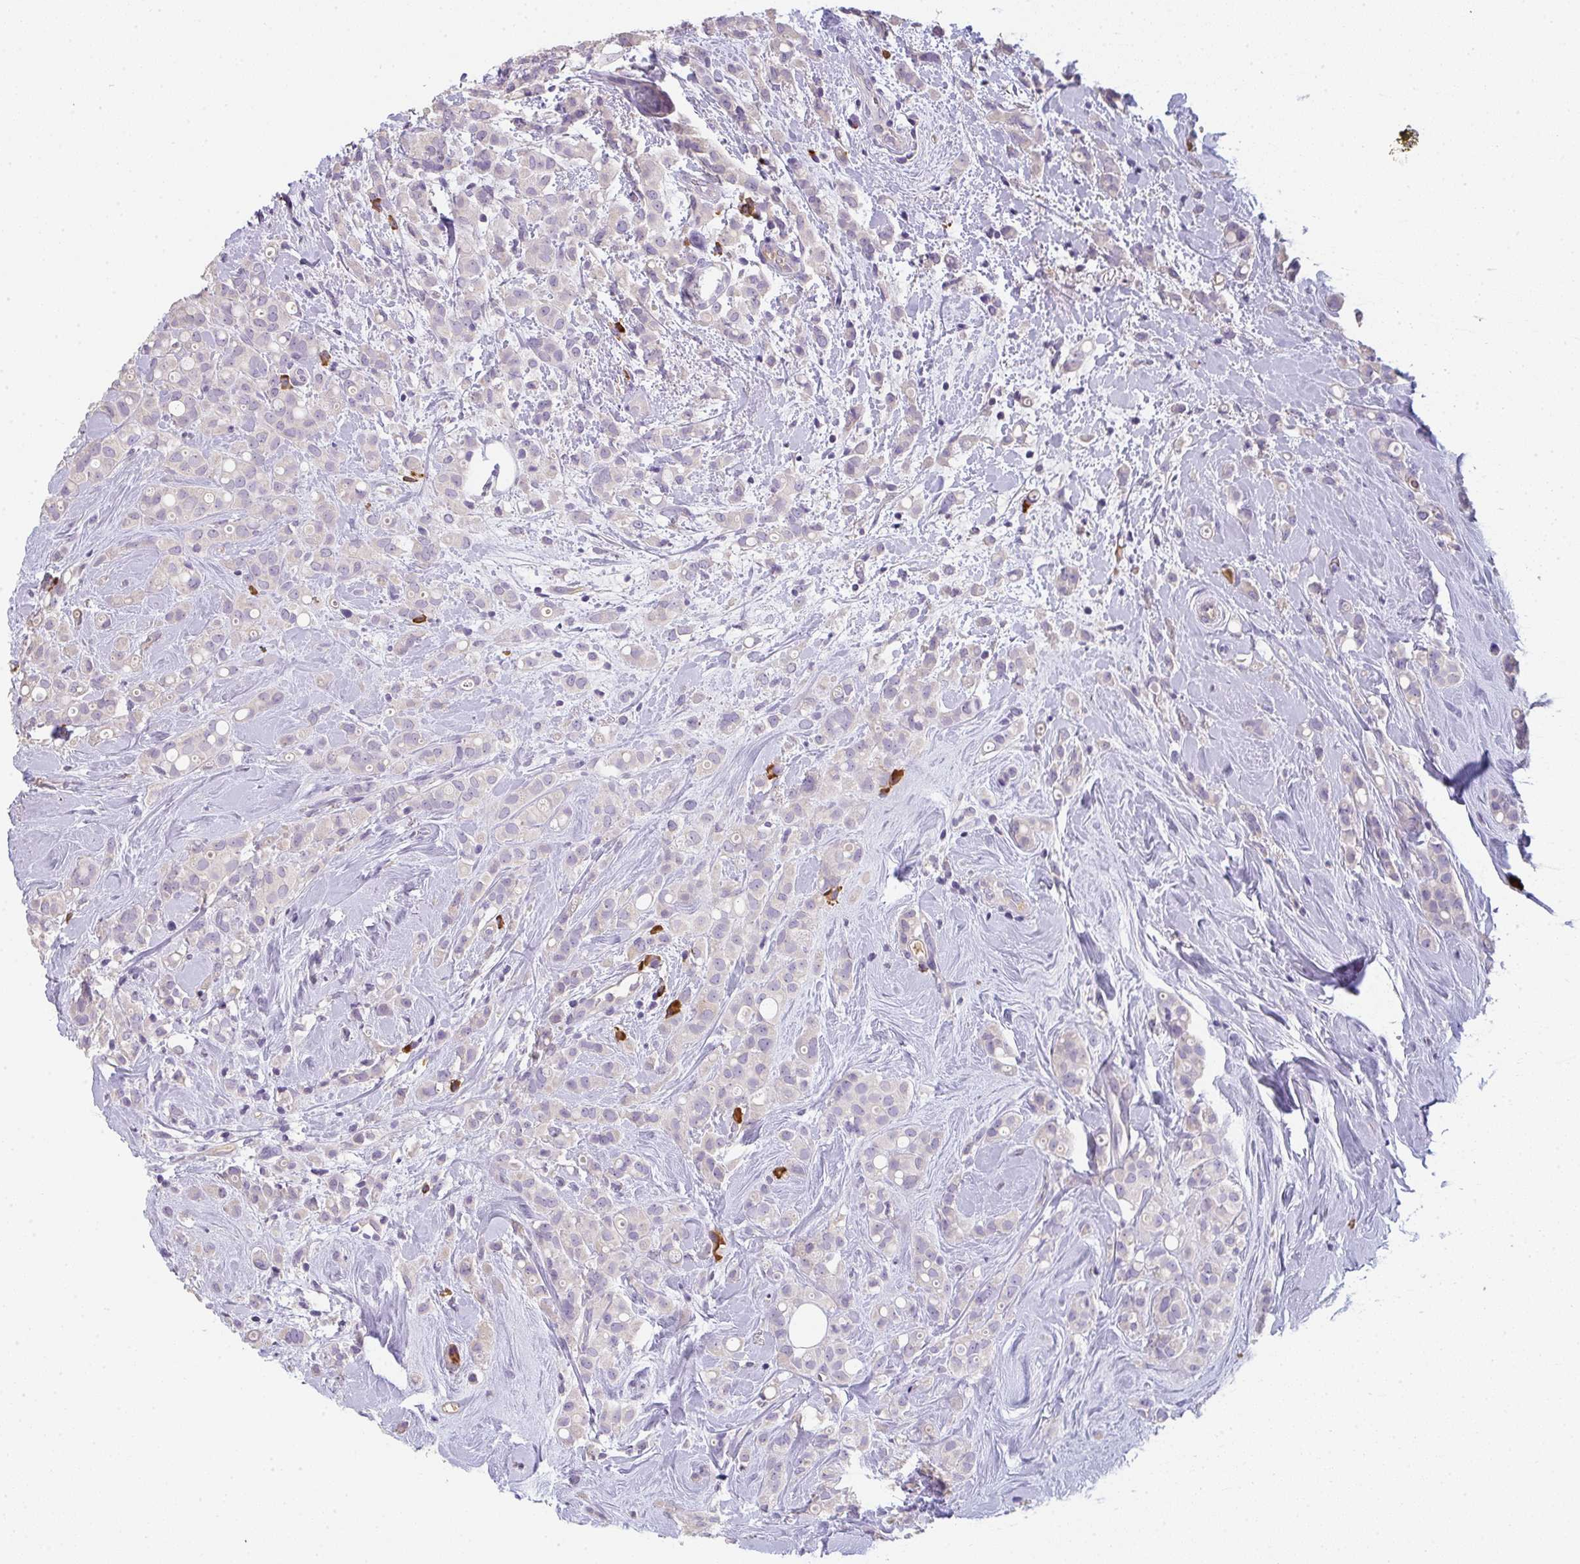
{"staining": {"intensity": "negative", "quantity": "none", "location": "none"}, "tissue": "breast cancer", "cell_type": "Tumor cells", "image_type": "cancer", "snomed": [{"axis": "morphology", "description": "Lobular carcinoma"}, {"axis": "topography", "description": "Breast"}], "caption": "DAB immunohistochemical staining of breast lobular carcinoma demonstrates no significant staining in tumor cells.", "gene": "ZNF215", "patient": {"sex": "female", "age": 68}}